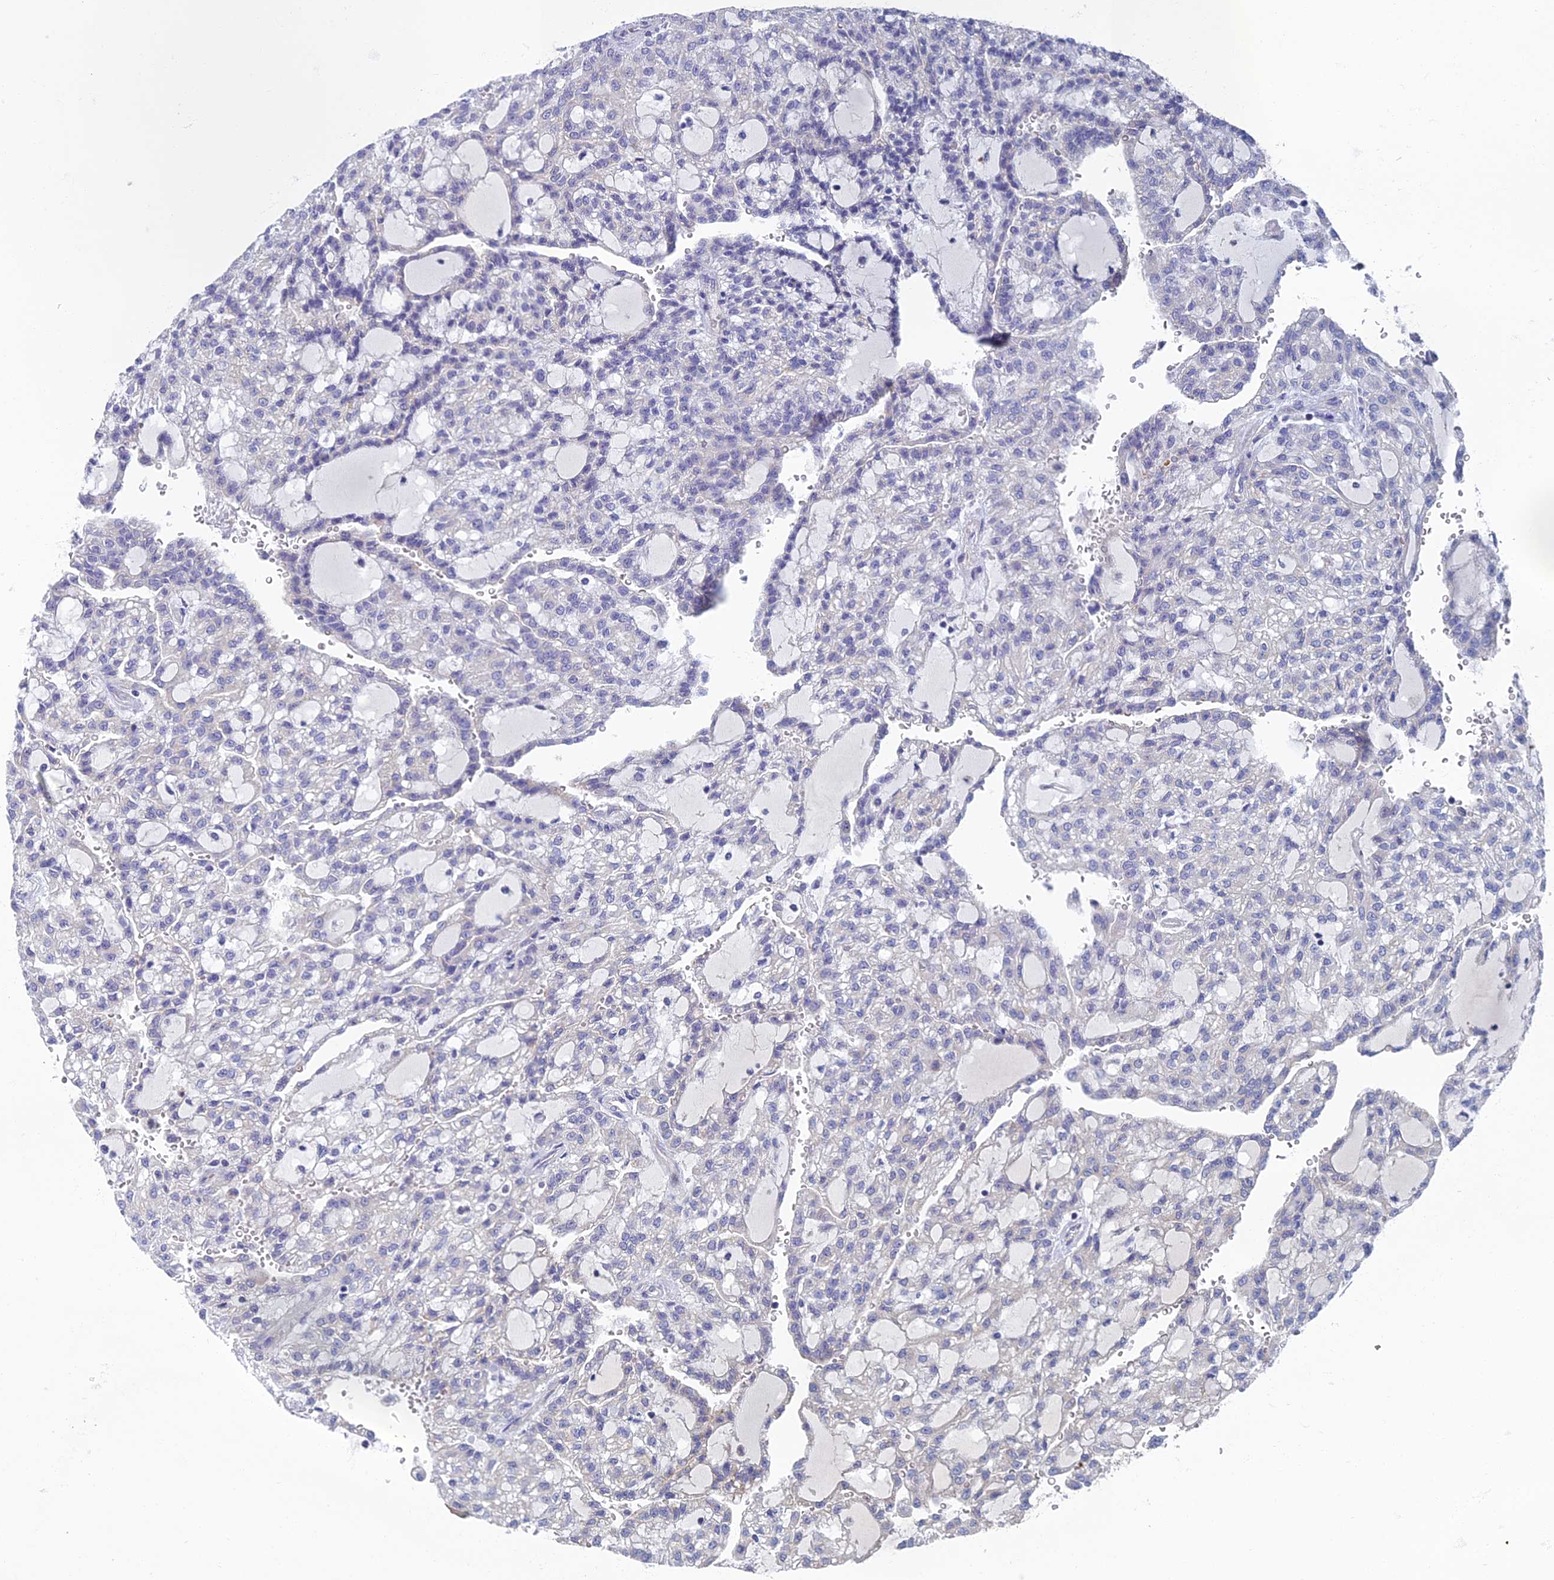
{"staining": {"intensity": "negative", "quantity": "none", "location": "none"}, "tissue": "renal cancer", "cell_type": "Tumor cells", "image_type": "cancer", "snomed": [{"axis": "morphology", "description": "Adenocarcinoma, NOS"}, {"axis": "topography", "description": "Kidney"}], "caption": "This micrograph is of adenocarcinoma (renal) stained with immunohistochemistry (IHC) to label a protein in brown with the nuclei are counter-stained blue. There is no expression in tumor cells.", "gene": "SPIN4", "patient": {"sex": "male", "age": 63}}